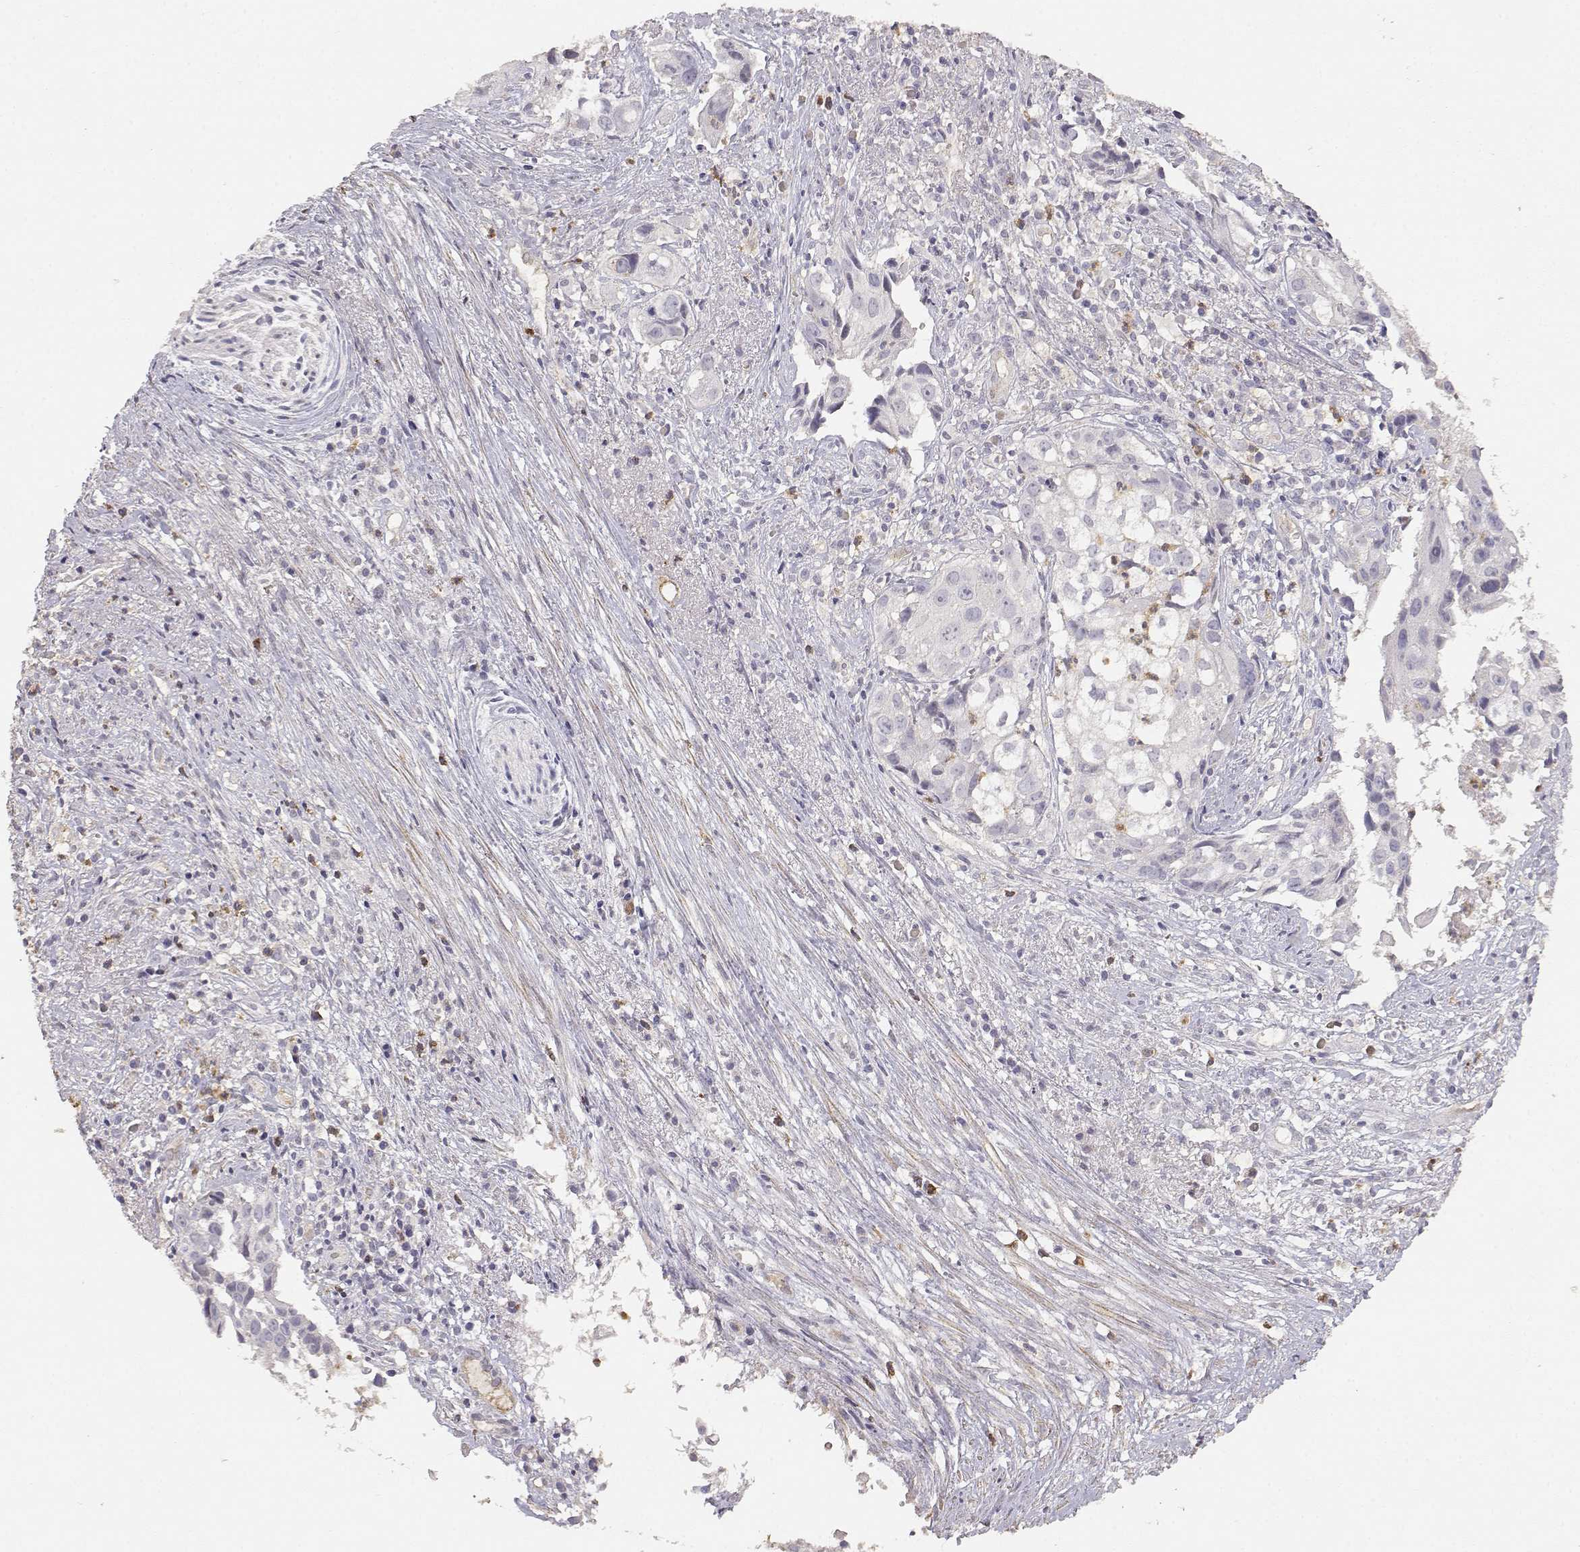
{"staining": {"intensity": "negative", "quantity": "none", "location": "none"}, "tissue": "cervical cancer", "cell_type": "Tumor cells", "image_type": "cancer", "snomed": [{"axis": "morphology", "description": "Squamous cell carcinoma, NOS"}, {"axis": "topography", "description": "Cervix"}], "caption": "Squamous cell carcinoma (cervical) was stained to show a protein in brown. There is no significant staining in tumor cells. (Stains: DAB IHC with hematoxylin counter stain, Microscopy: brightfield microscopy at high magnification).", "gene": "TNFRSF10C", "patient": {"sex": "female", "age": 53}}